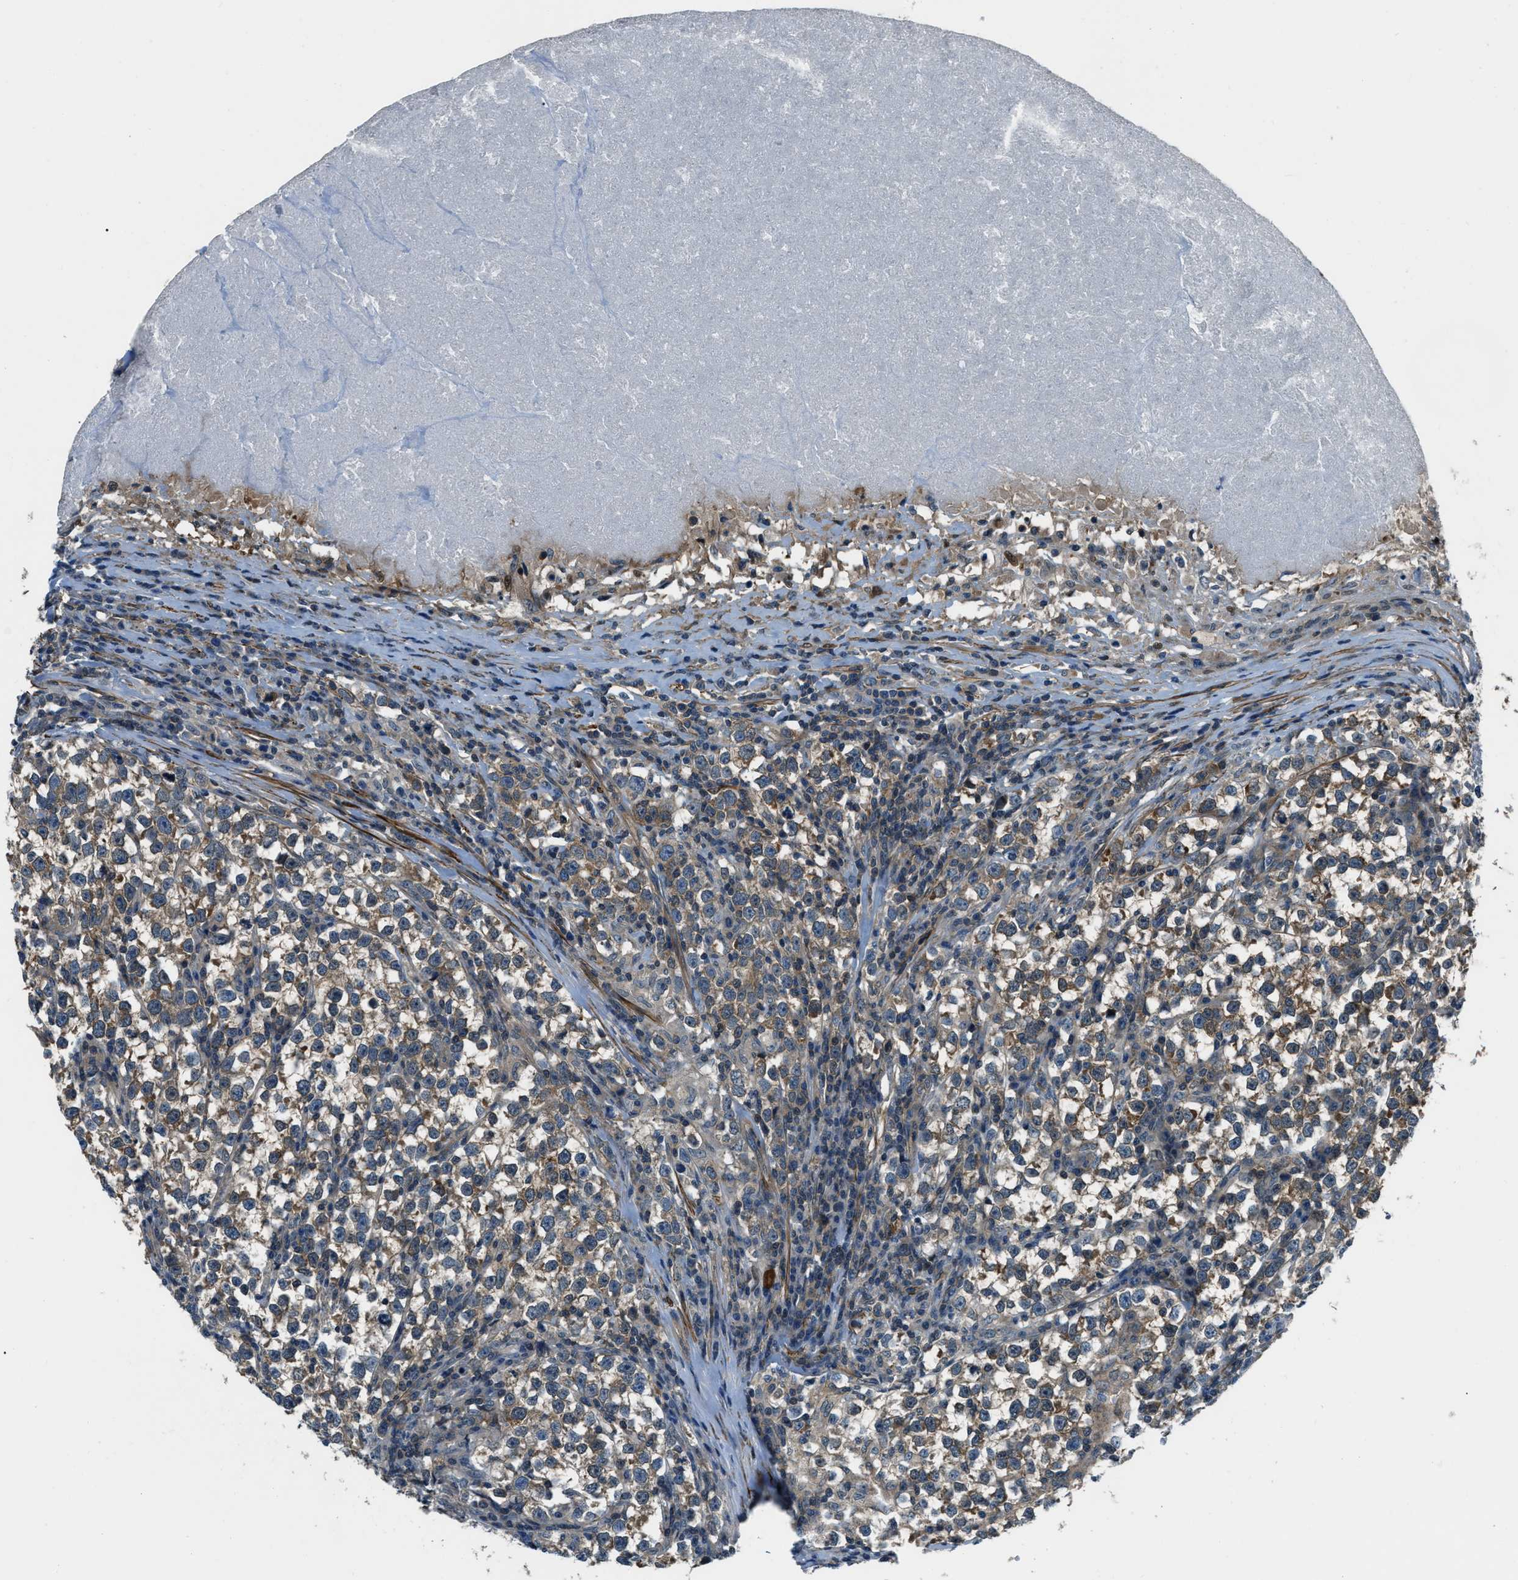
{"staining": {"intensity": "weak", "quantity": ">75%", "location": "cytoplasmic/membranous"}, "tissue": "testis cancer", "cell_type": "Tumor cells", "image_type": "cancer", "snomed": [{"axis": "morphology", "description": "Normal tissue, NOS"}, {"axis": "morphology", "description": "Seminoma, NOS"}, {"axis": "topography", "description": "Testis"}], "caption": "Seminoma (testis) stained with a brown dye reveals weak cytoplasmic/membranous positive positivity in about >75% of tumor cells.", "gene": "NUDCD3", "patient": {"sex": "male", "age": 43}}